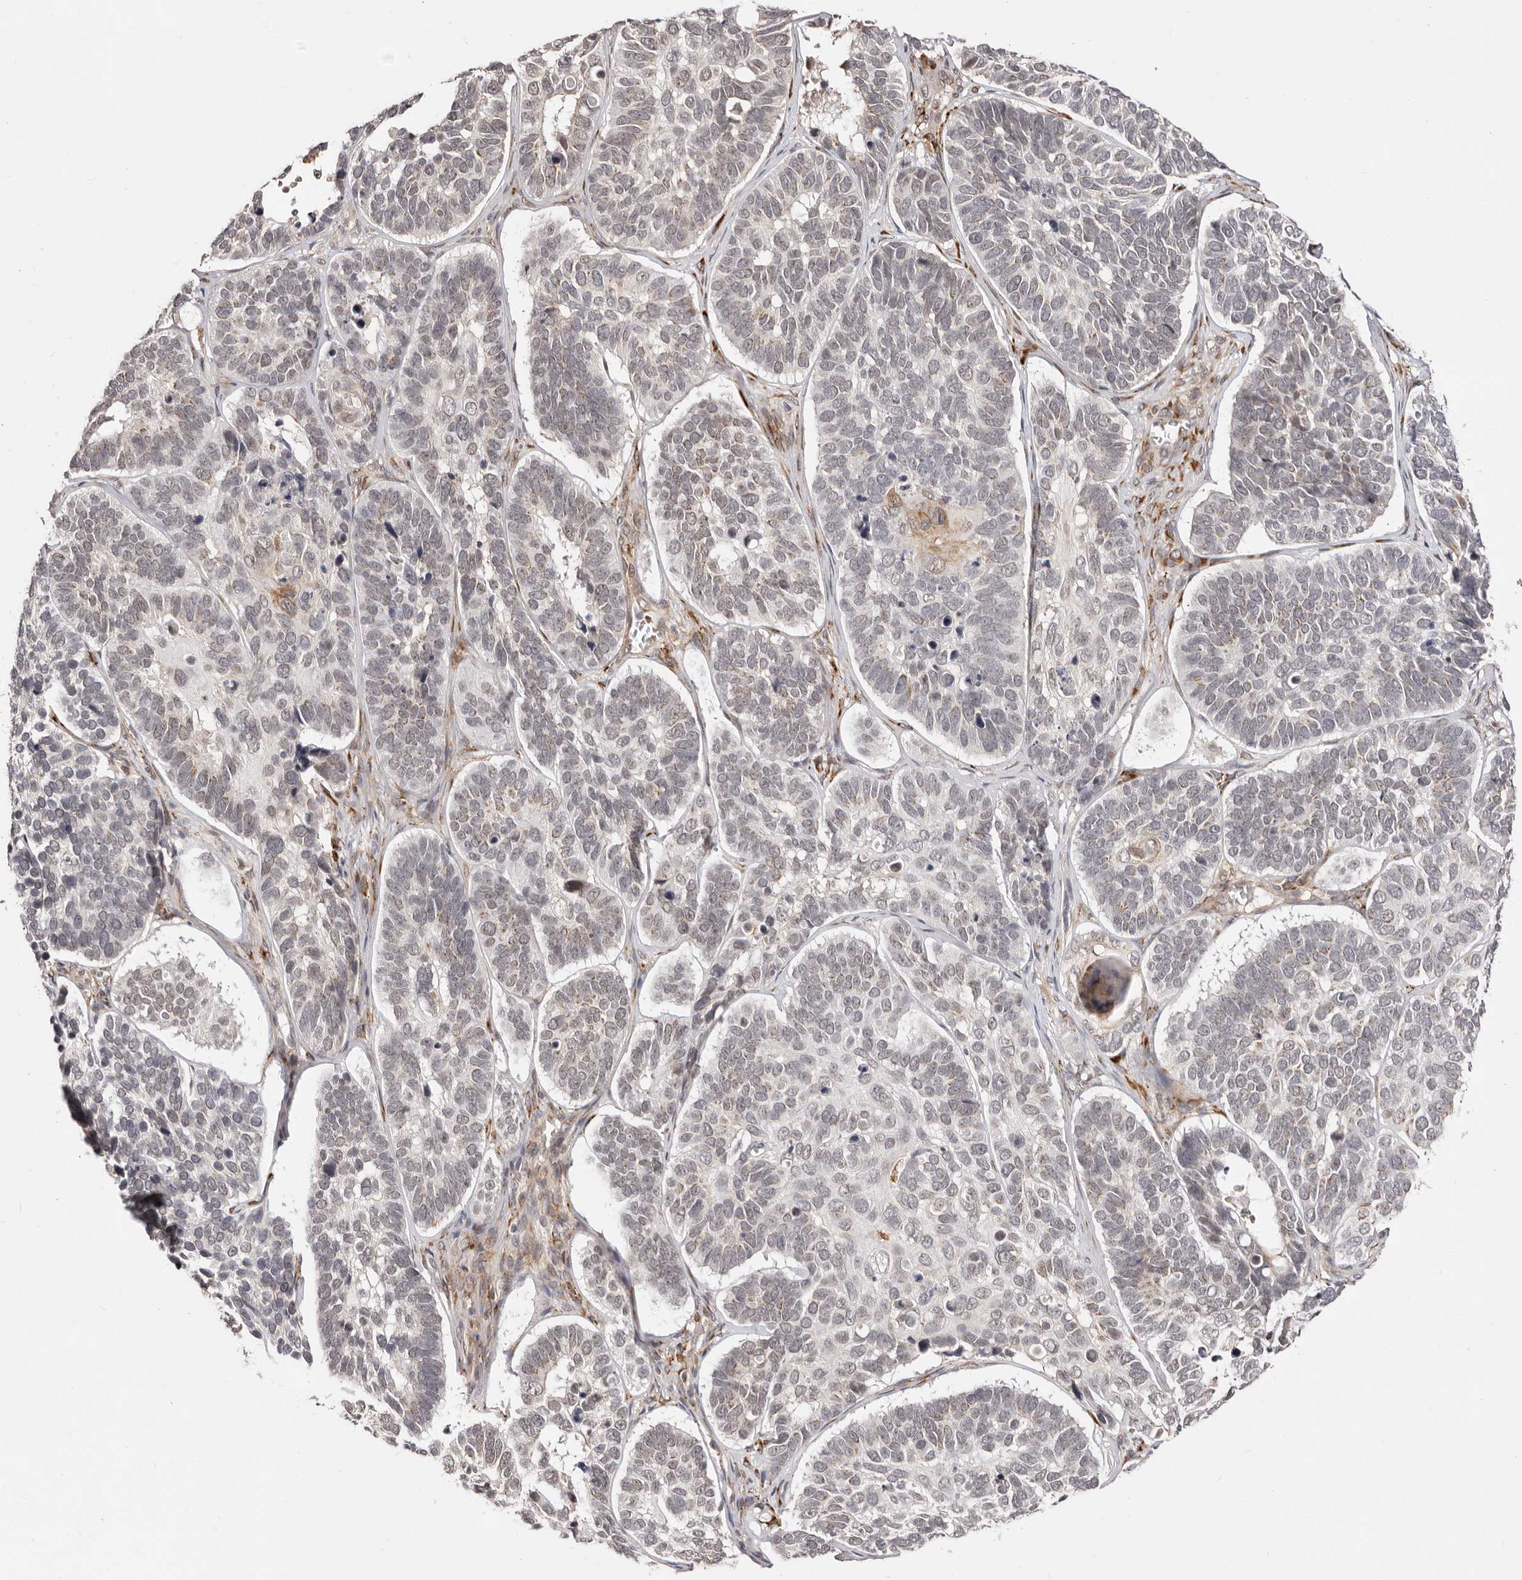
{"staining": {"intensity": "moderate", "quantity": "<25%", "location": "cytoplasmic/membranous"}, "tissue": "skin cancer", "cell_type": "Tumor cells", "image_type": "cancer", "snomed": [{"axis": "morphology", "description": "Basal cell carcinoma"}, {"axis": "topography", "description": "Skin"}], "caption": "Moderate cytoplasmic/membranous staining is identified in approximately <25% of tumor cells in skin basal cell carcinoma. (Stains: DAB (3,3'-diaminobenzidine) in brown, nuclei in blue, Microscopy: brightfield microscopy at high magnification).", "gene": "SRCAP", "patient": {"sex": "male", "age": 62}}